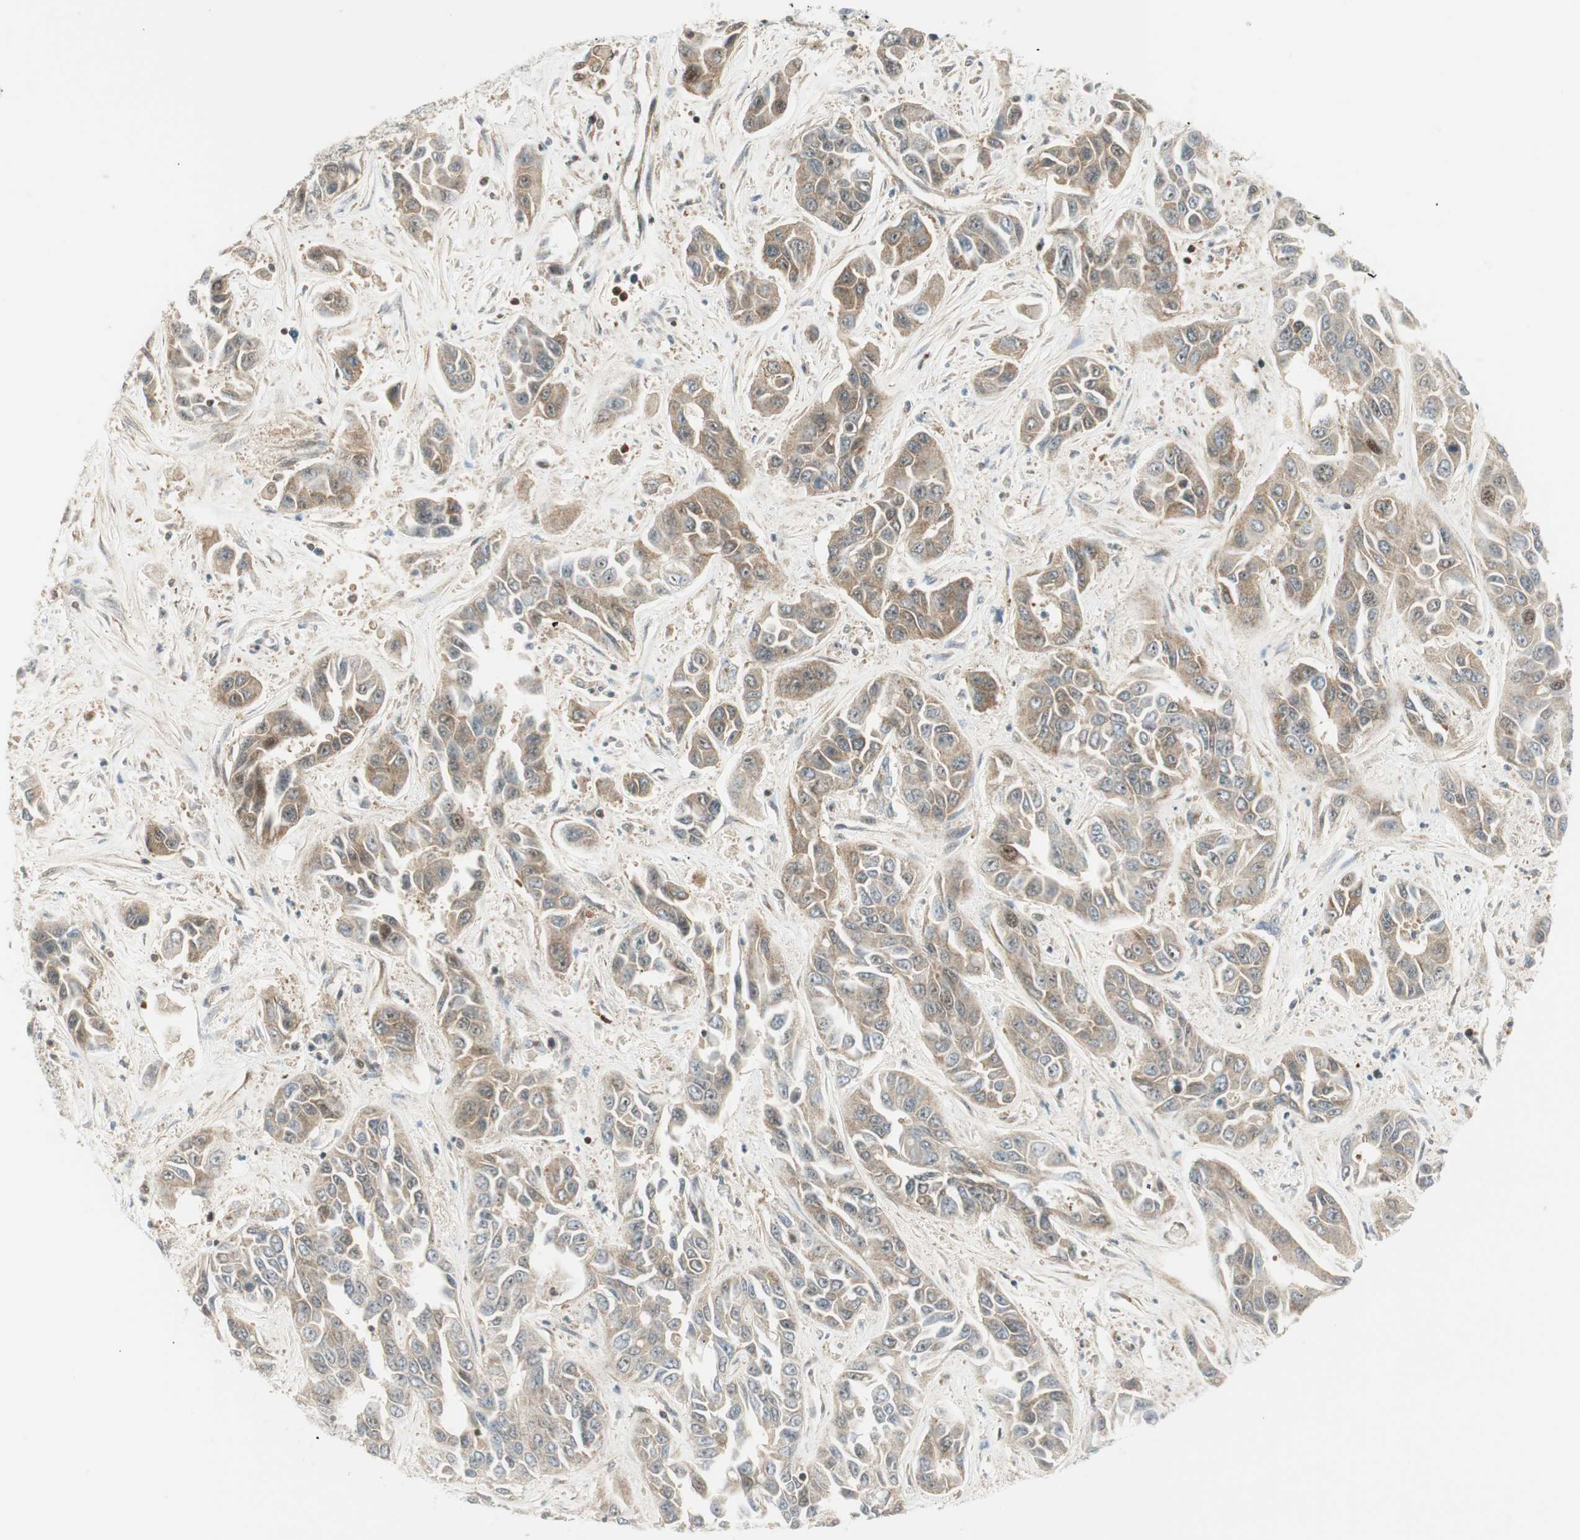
{"staining": {"intensity": "moderate", "quantity": ">75%", "location": "cytoplasmic/membranous"}, "tissue": "liver cancer", "cell_type": "Tumor cells", "image_type": "cancer", "snomed": [{"axis": "morphology", "description": "Cholangiocarcinoma"}, {"axis": "topography", "description": "Liver"}], "caption": "Brown immunohistochemical staining in liver cancer displays moderate cytoplasmic/membranous positivity in about >75% of tumor cells.", "gene": "PPP1CA", "patient": {"sex": "female", "age": 52}}